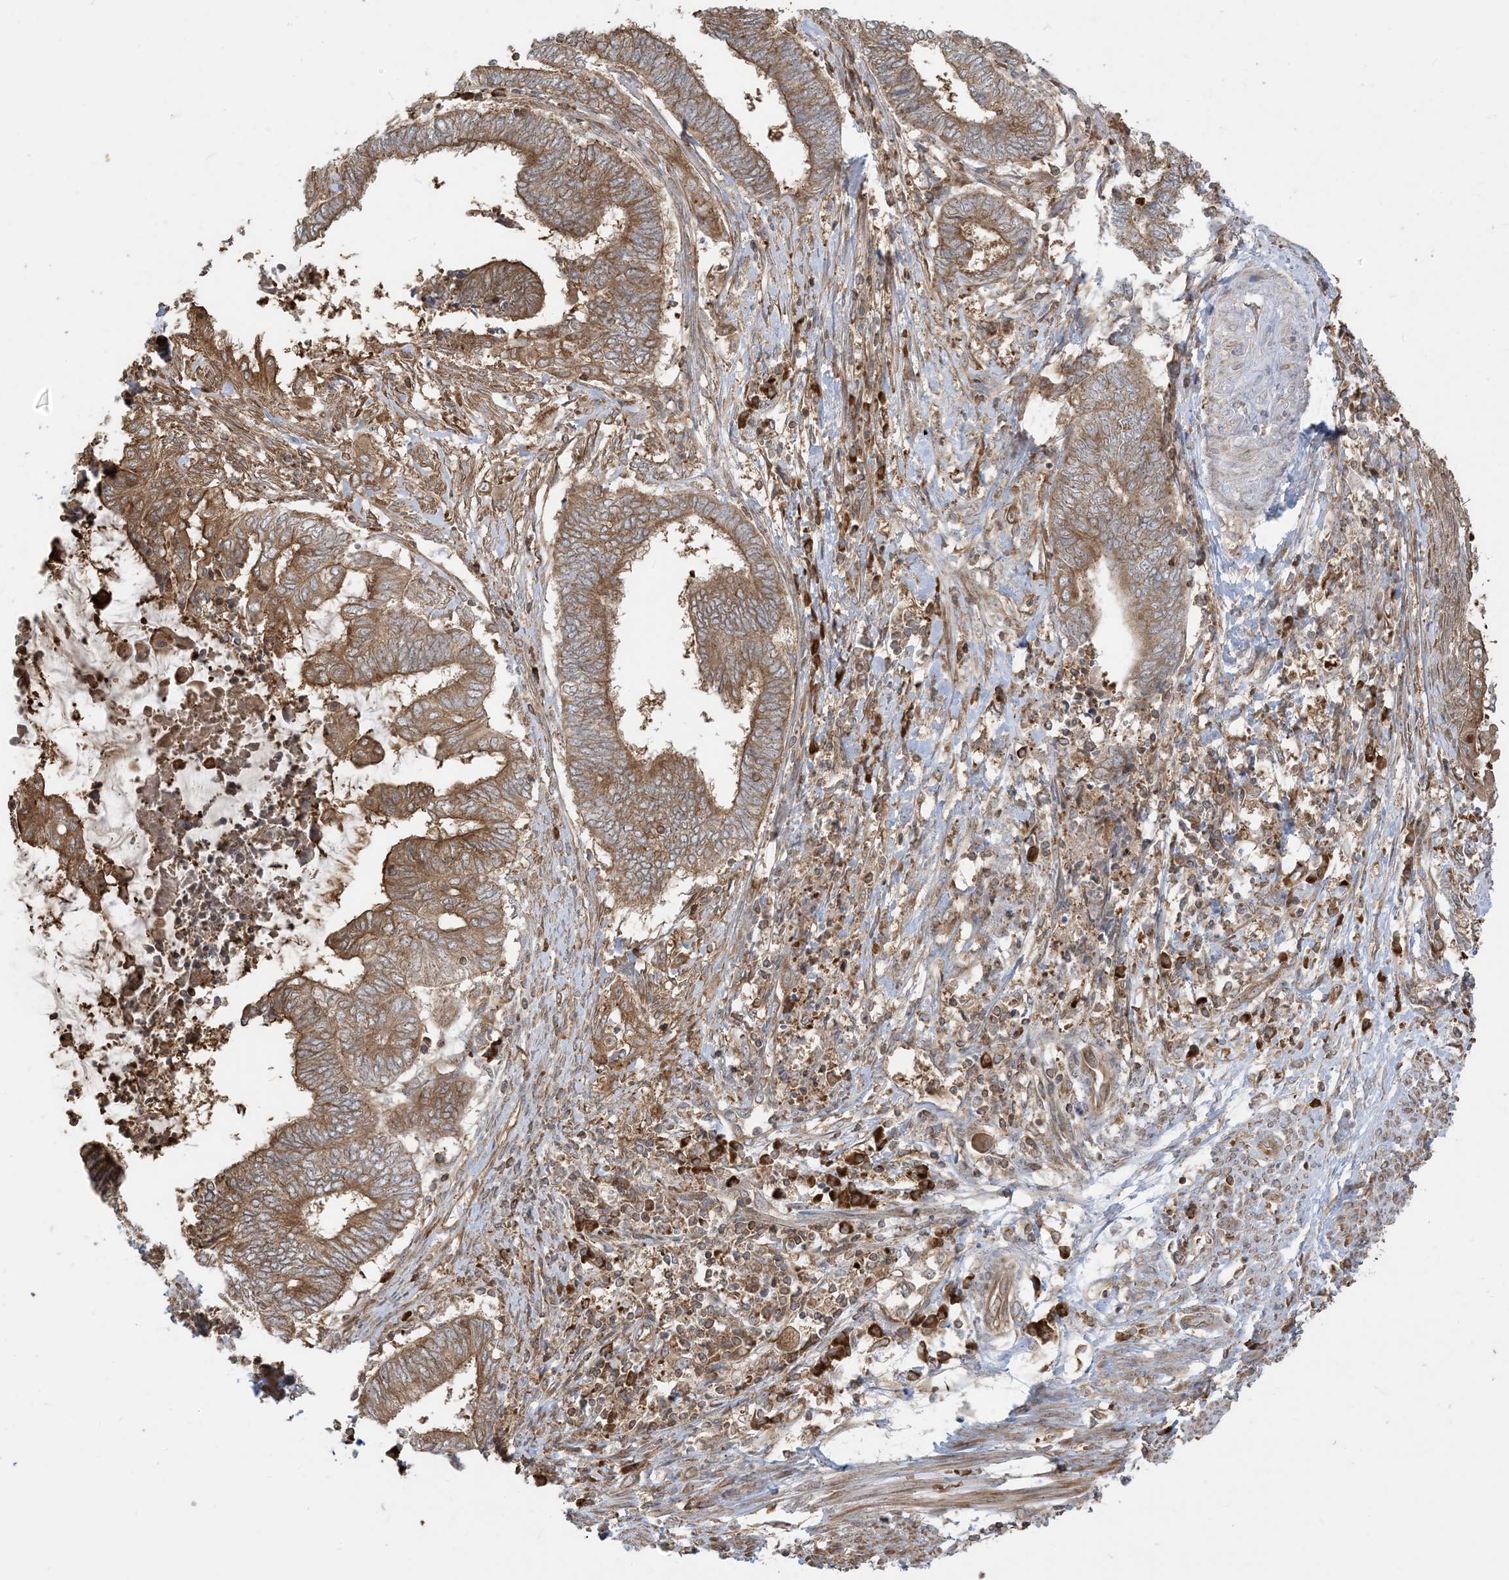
{"staining": {"intensity": "moderate", "quantity": ">75%", "location": "cytoplasmic/membranous"}, "tissue": "endometrial cancer", "cell_type": "Tumor cells", "image_type": "cancer", "snomed": [{"axis": "morphology", "description": "Adenocarcinoma, NOS"}, {"axis": "topography", "description": "Uterus"}, {"axis": "topography", "description": "Endometrium"}], "caption": "The image shows immunohistochemical staining of endometrial cancer (adenocarcinoma). There is moderate cytoplasmic/membranous staining is present in approximately >75% of tumor cells.", "gene": "SRP72", "patient": {"sex": "female", "age": 70}}